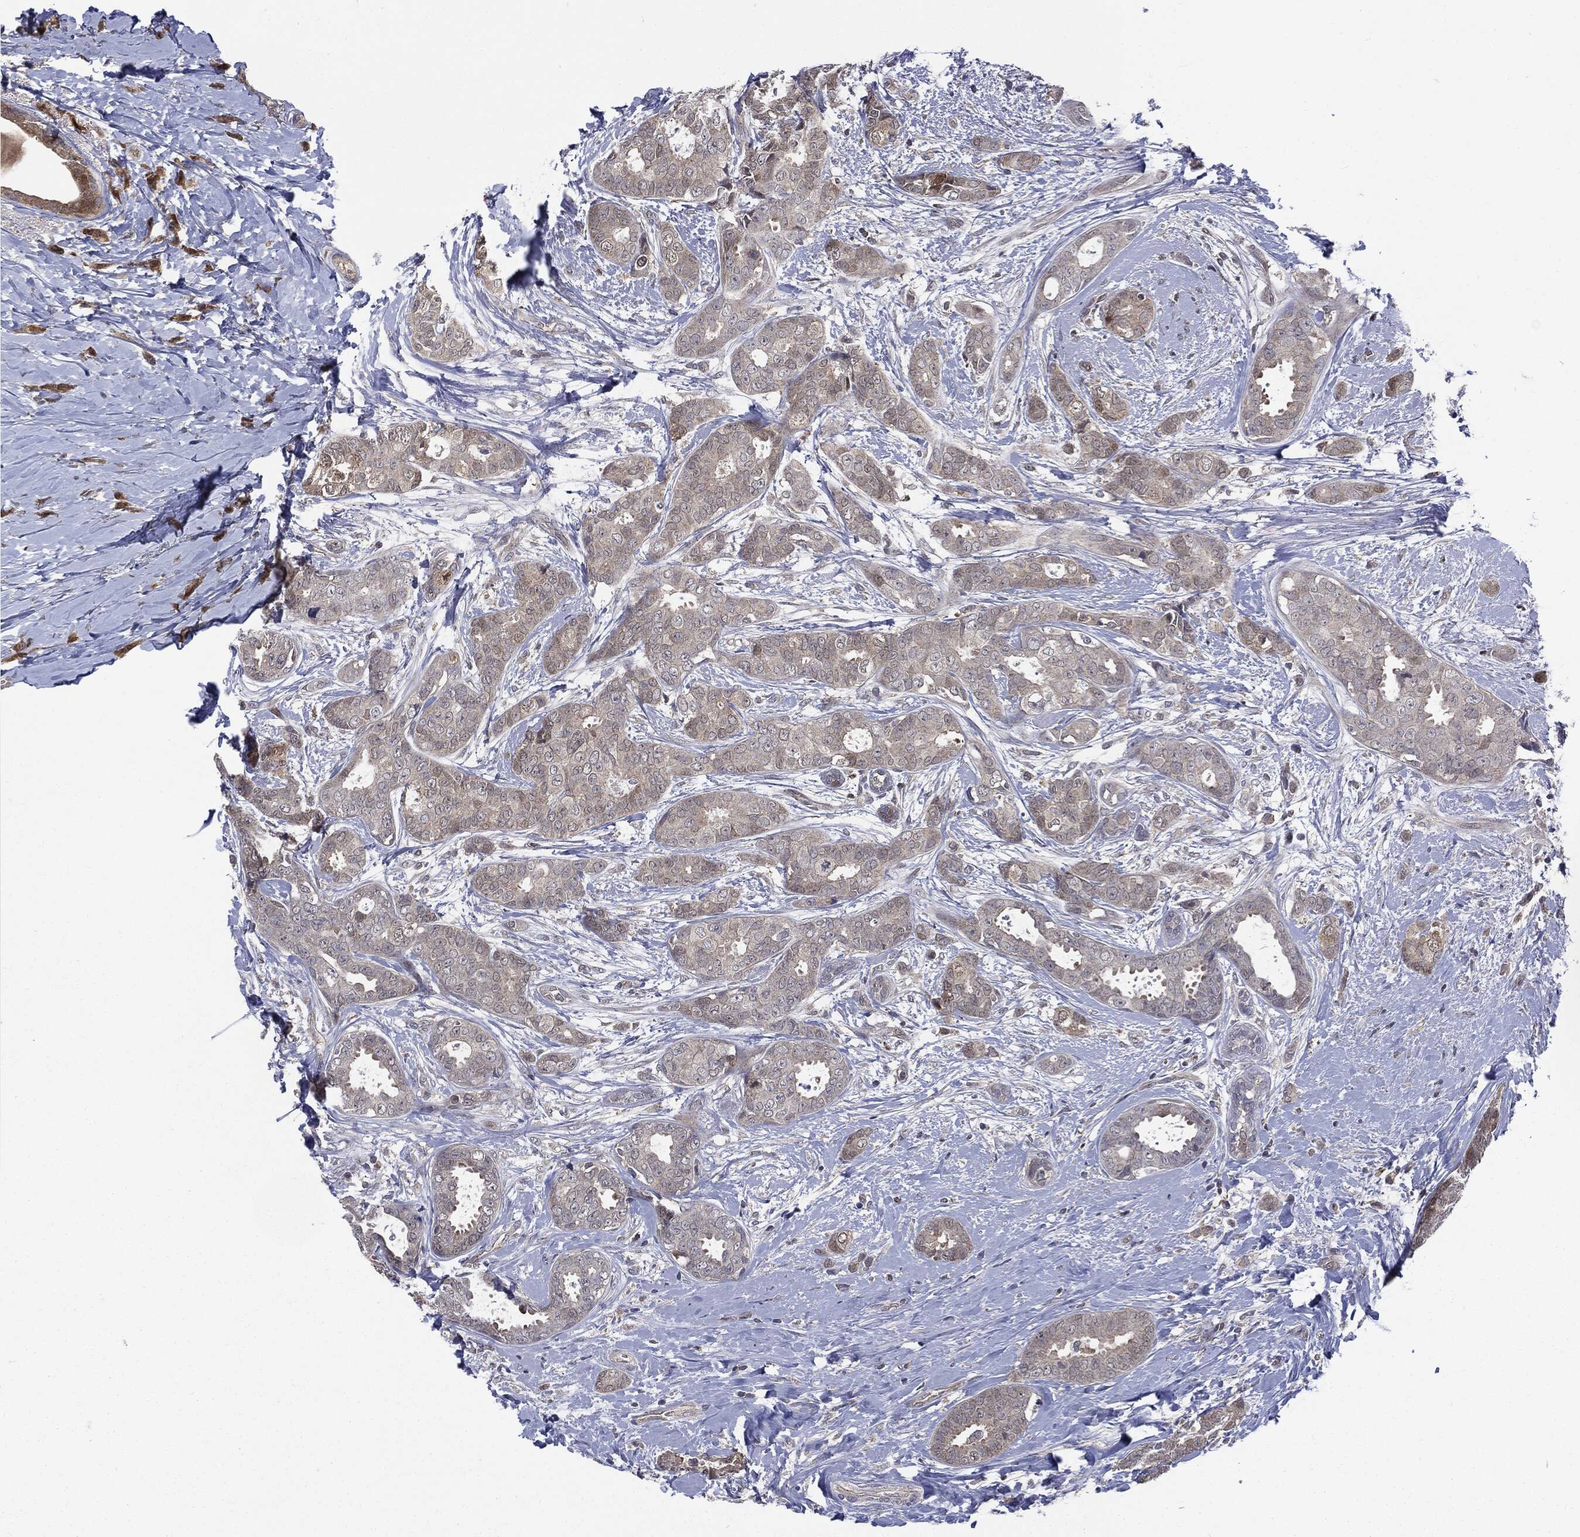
{"staining": {"intensity": "negative", "quantity": "none", "location": "none"}, "tissue": "breast cancer", "cell_type": "Tumor cells", "image_type": "cancer", "snomed": [{"axis": "morphology", "description": "Duct carcinoma"}, {"axis": "topography", "description": "Breast"}], "caption": "This image is of intraductal carcinoma (breast) stained with immunohistochemistry to label a protein in brown with the nuclei are counter-stained blue. There is no expression in tumor cells.", "gene": "PTPA", "patient": {"sex": "female", "age": 45}}